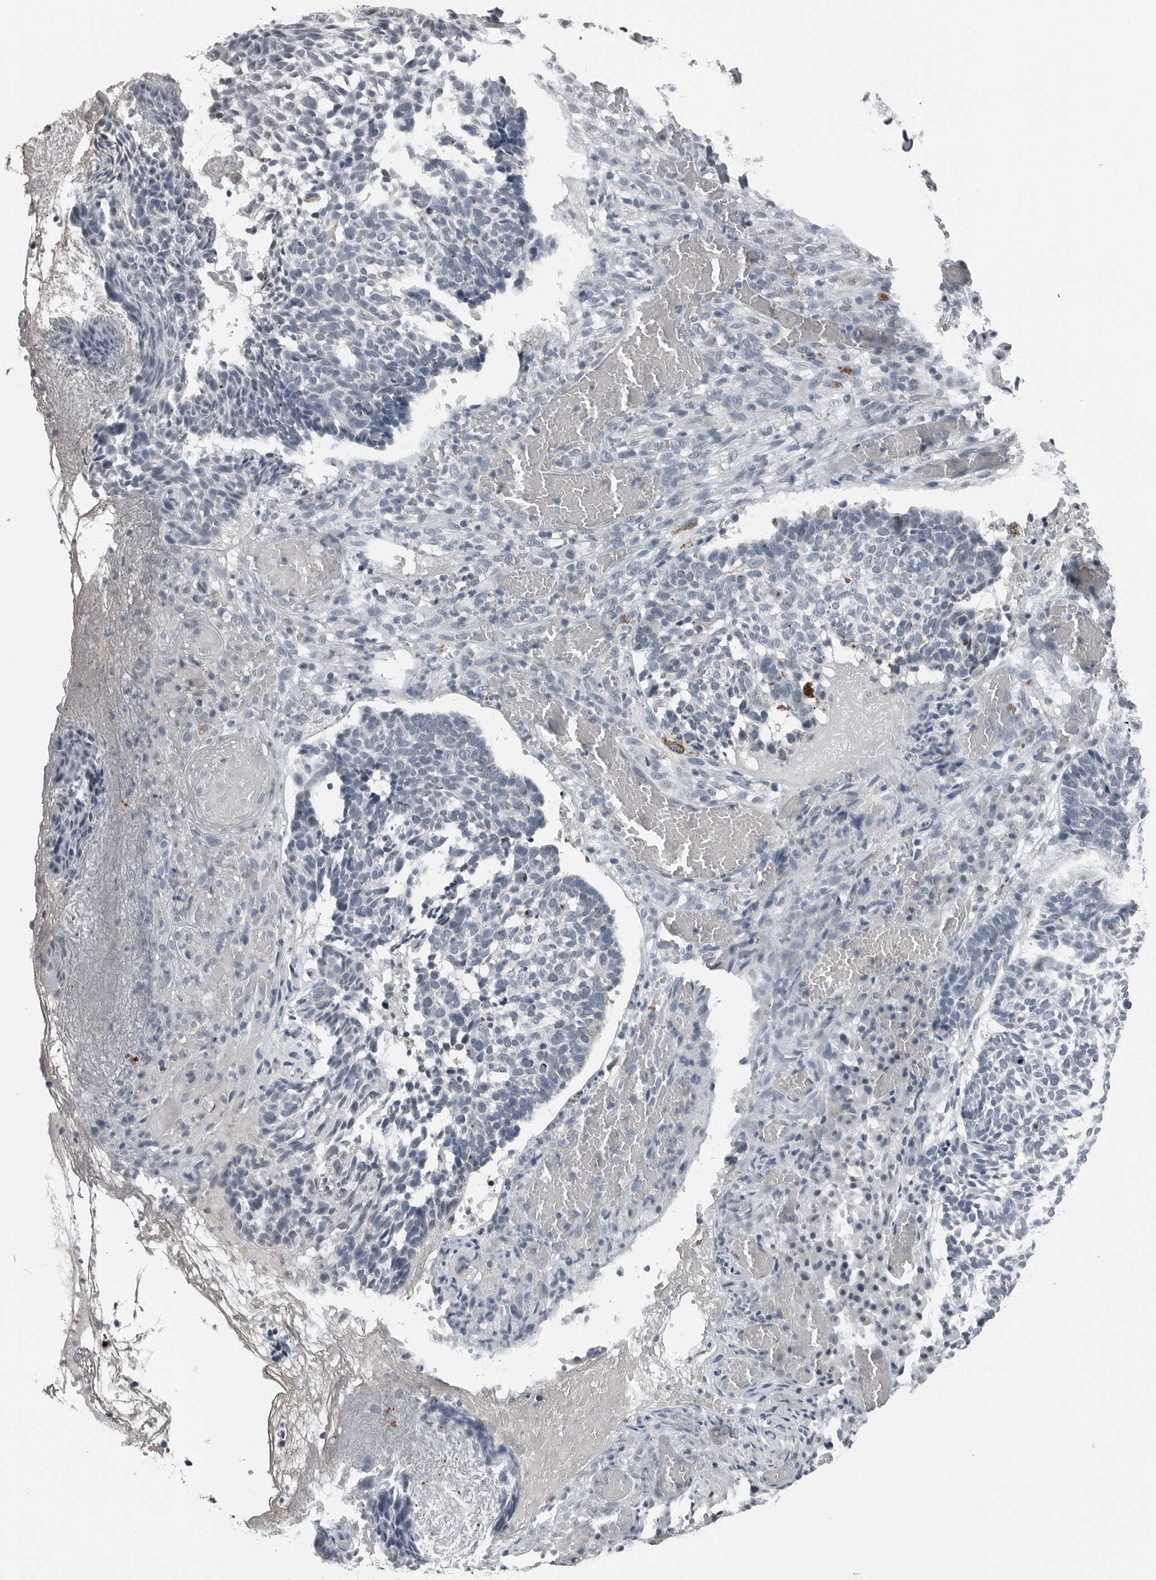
{"staining": {"intensity": "negative", "quantity": "none", "location": "none"}, "tissue": "skin cancer", "cell_type": "Tumor cells", "image_type": "cancer", "snomed": [{"axis": "morphology", "description": "Basal cell carcinoma"}, {"axis": "topography", "description": "Skin"}], "caption": "Tumor cells are negative for protein expression in human basal cell carcinoma (skin). (DAB (3,3'-diaminobenzidine) immunohistochemistry, high magnification).", "gene": "SPINK1", "patient": {"sex": "male", "age": 85}}